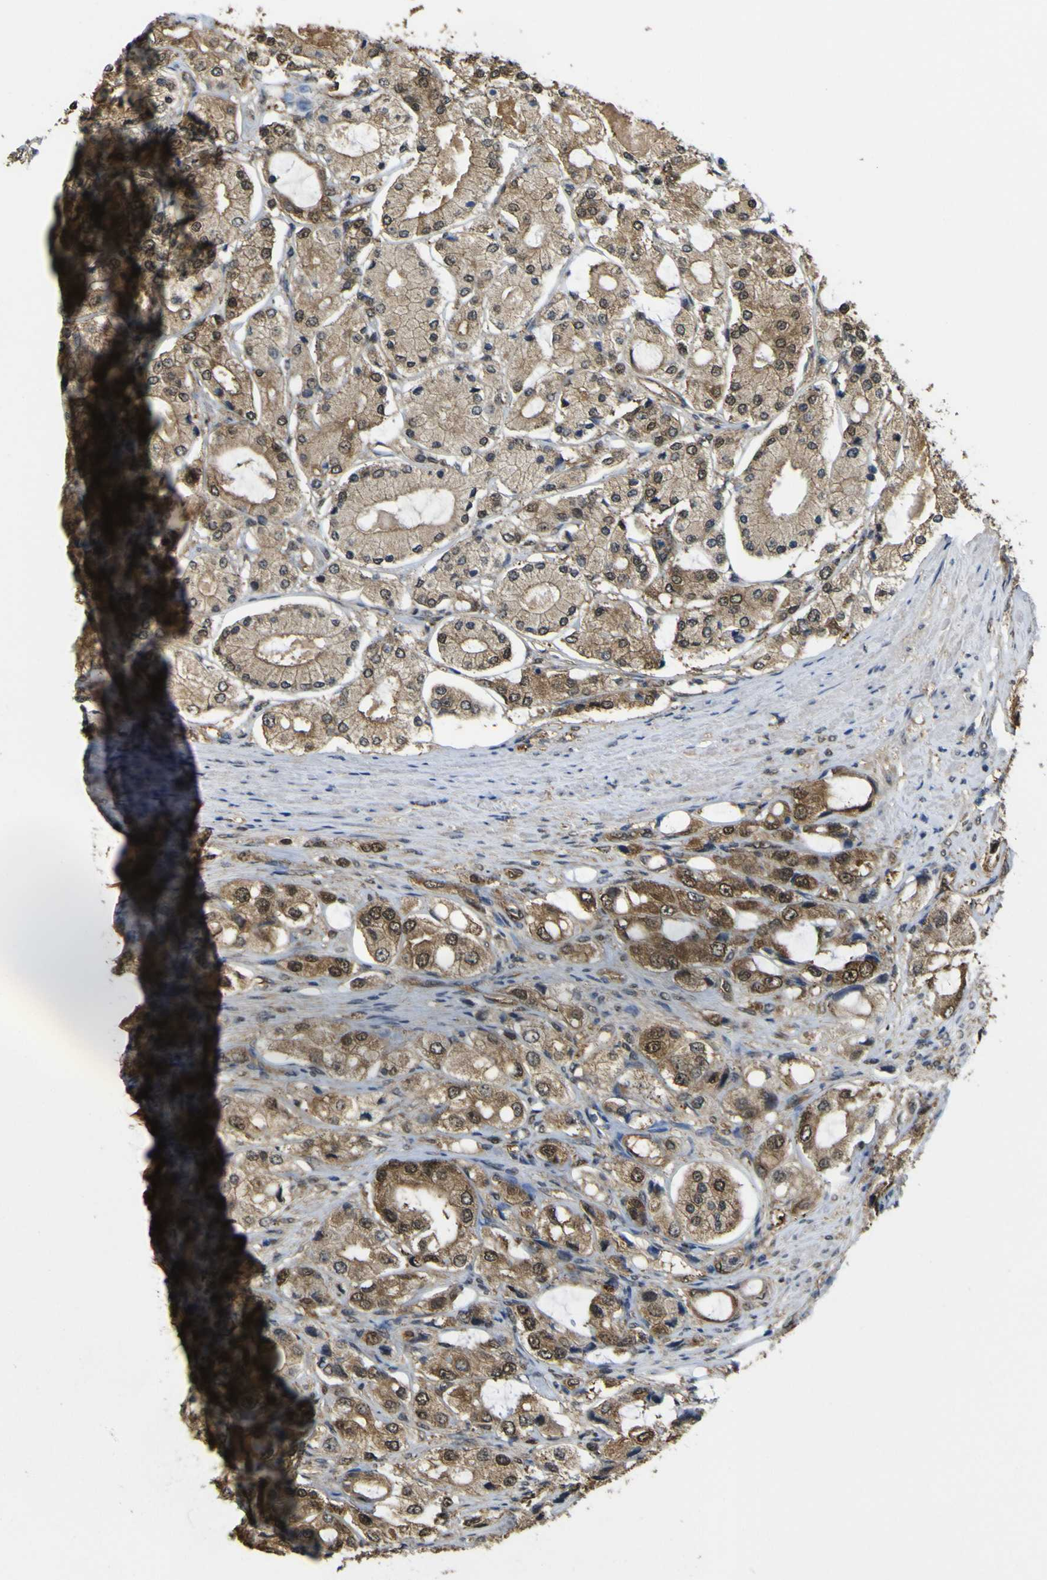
{"staining": {"intensity": "moderate", "quantity": ">75%", "location": "cytoplasmic/membranous,nuclear"}, "tissue": "prostate cancer", "cell_type": "Tumor cells", "image_type": "cancer", "snomed": [{"axis": "morphology", "description": "Adenocarcinoma, High grade"}, {"axis": "topography", "description": "Prostate"}], "caption": "High-grade adenocarcinoma (prostate) was stained to show a protein in brown. There is medium levels of moderate cytoplasmic/membranous and nuclear positivity in approximately >75% of tumor cells.", "gene": "YWHAG", "patient": {"sex": "male", "age": 65}}